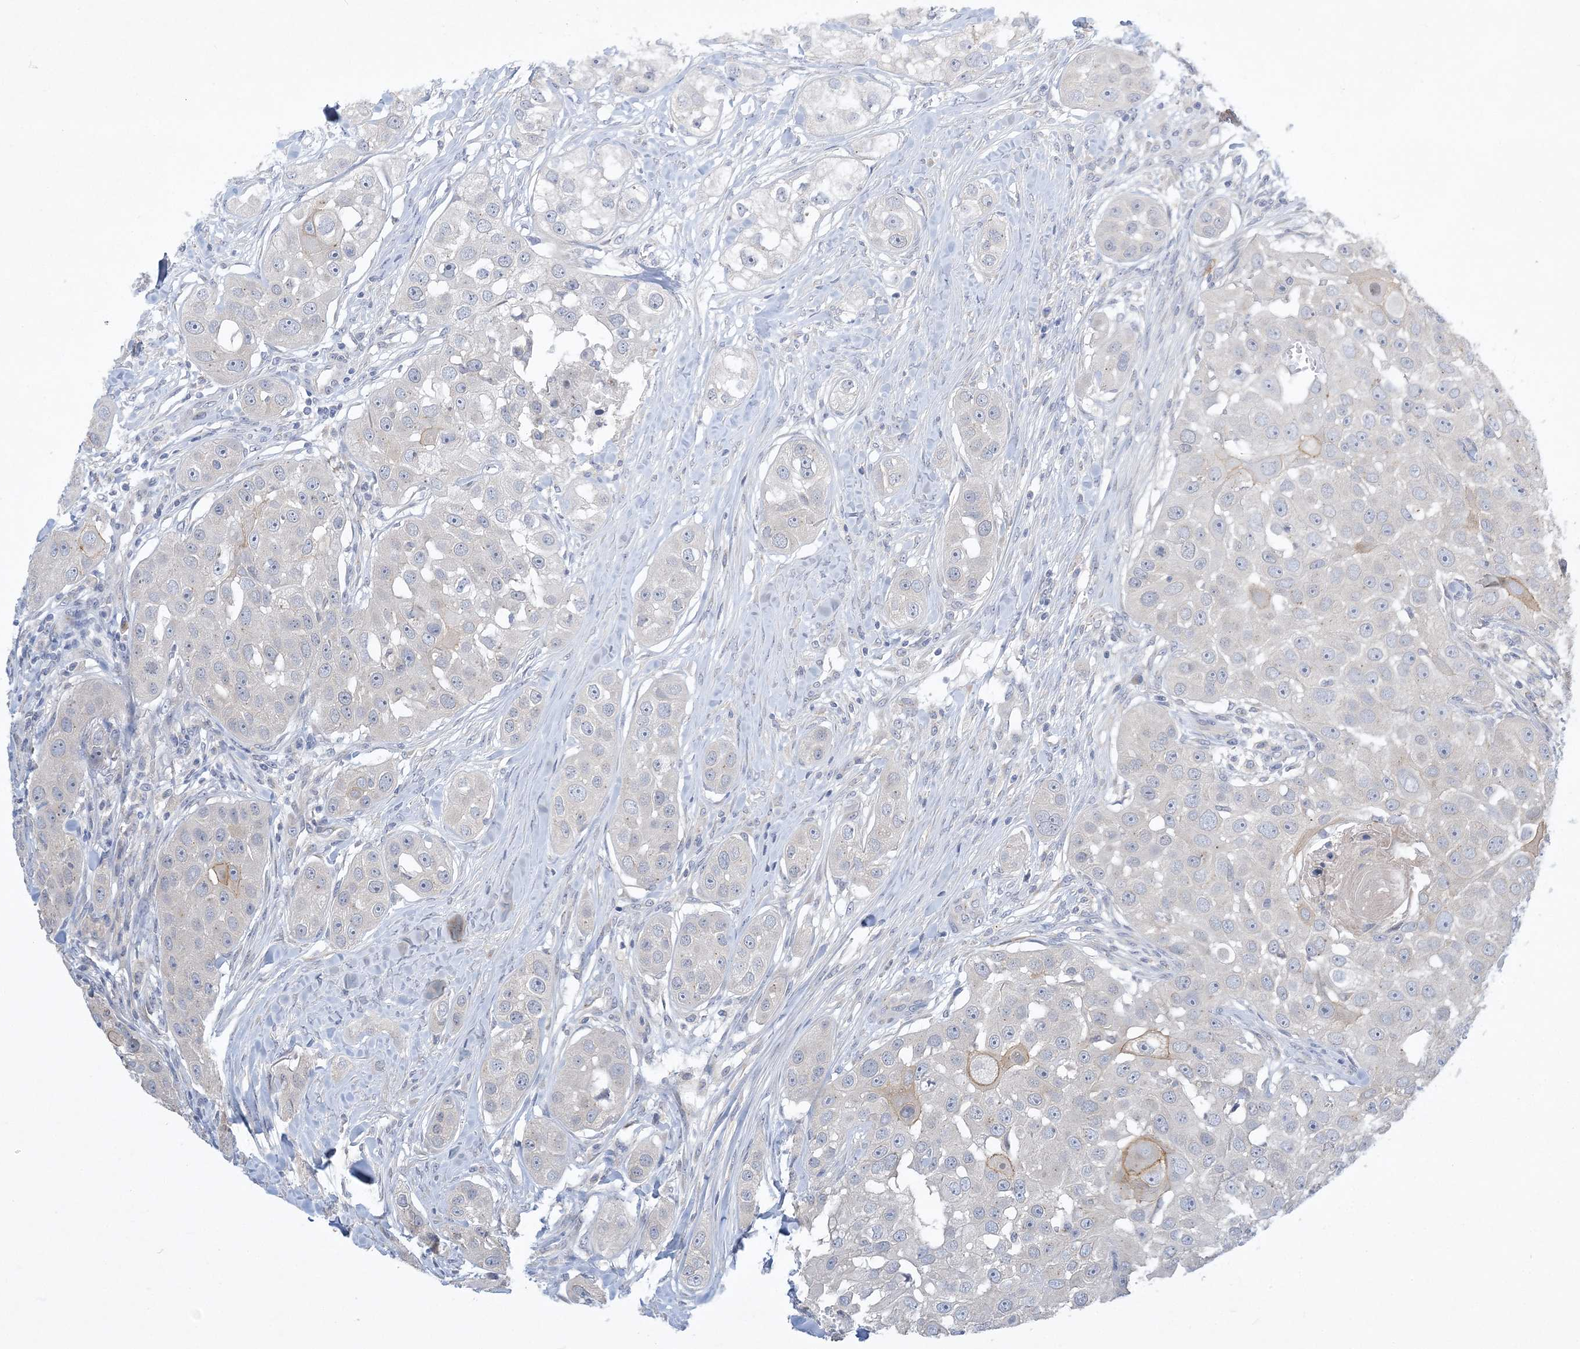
{"staining": {"intensity": "negative", "quantity": "none", "location": "none"}, "tissue": "head and neck cancer", "cell_type": "Tumor cells", "image_type": "cancer", "snomed": [{"axis": "morphology", "description": "Normal tissue, NOS"}, {"axis": "morphology", "description": "Squamous cell carcinoma, NOS"}, {"axis": "topography", "description": "Skeletal muscle"}, {"axis": "topography", "description": "Head-Neck"}], "caption": "Image shows no protein expression in tumor cells of squamous cell carcinoma (head and neck) tissue.", "gene": "ANKRD35", "patient": {"sex": "male", "age": 51}}